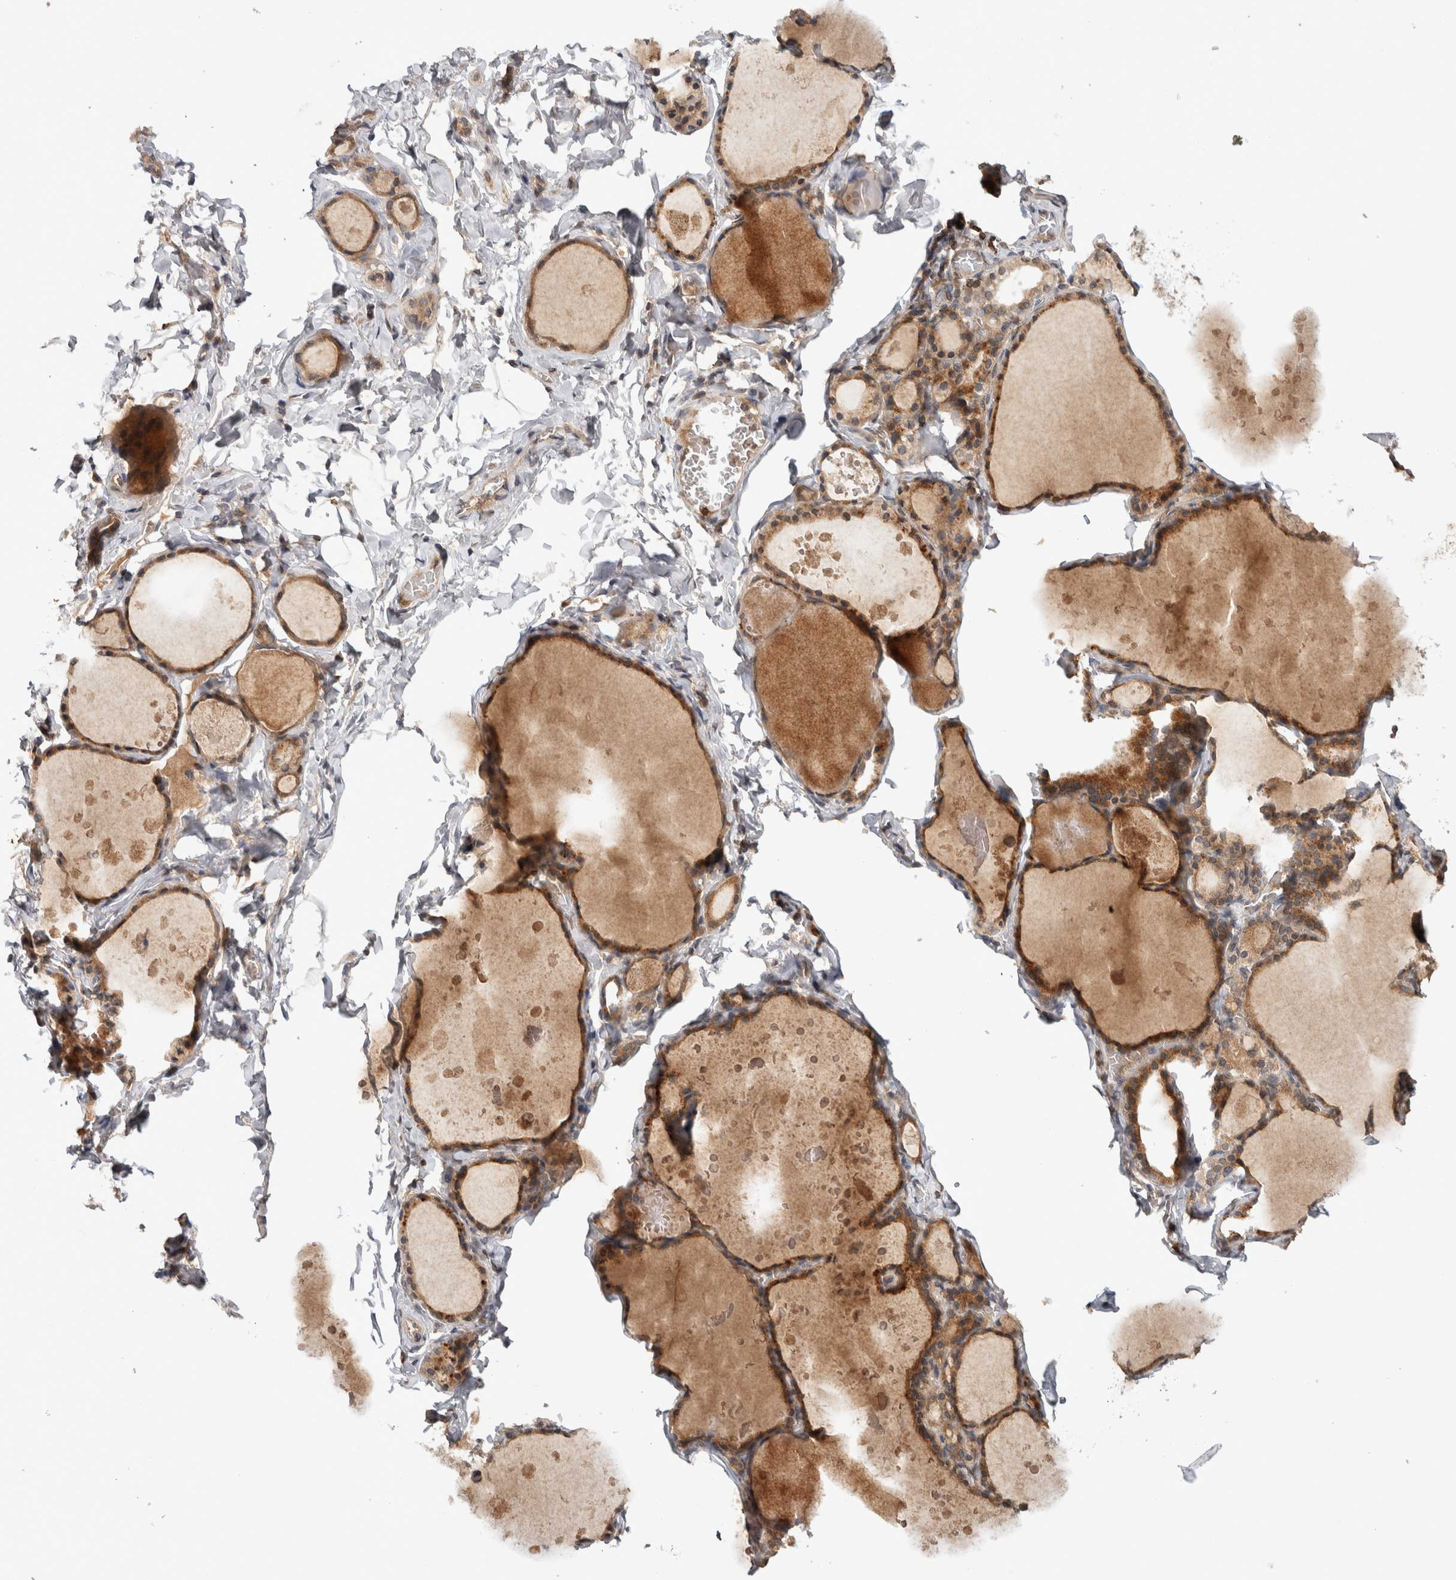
{"staining": {"intensity": "moderate", "quantity": ">75%", "location": "cytoplasmic/membranous"}, "tissue": "thyroid gland", "cell_type": "Glandular cells", "image_type": "normal", "snomed": [{"axis": "morphology", "description": "Normal tissue, NOS"}, {"axis": "topography", "description": "Thyroid gland"}], "caption": "This micrograph reveals benign thyroid gland stained with immunohistochemistry (IHC) to label a protein in brown. The cytoplasmic/membranous of glandular cells show moderate positivity for the protein. Nuclei are counter-stained blue.", "gene": "HMOX2", "patient": {"sex": "male", "age": 56}}